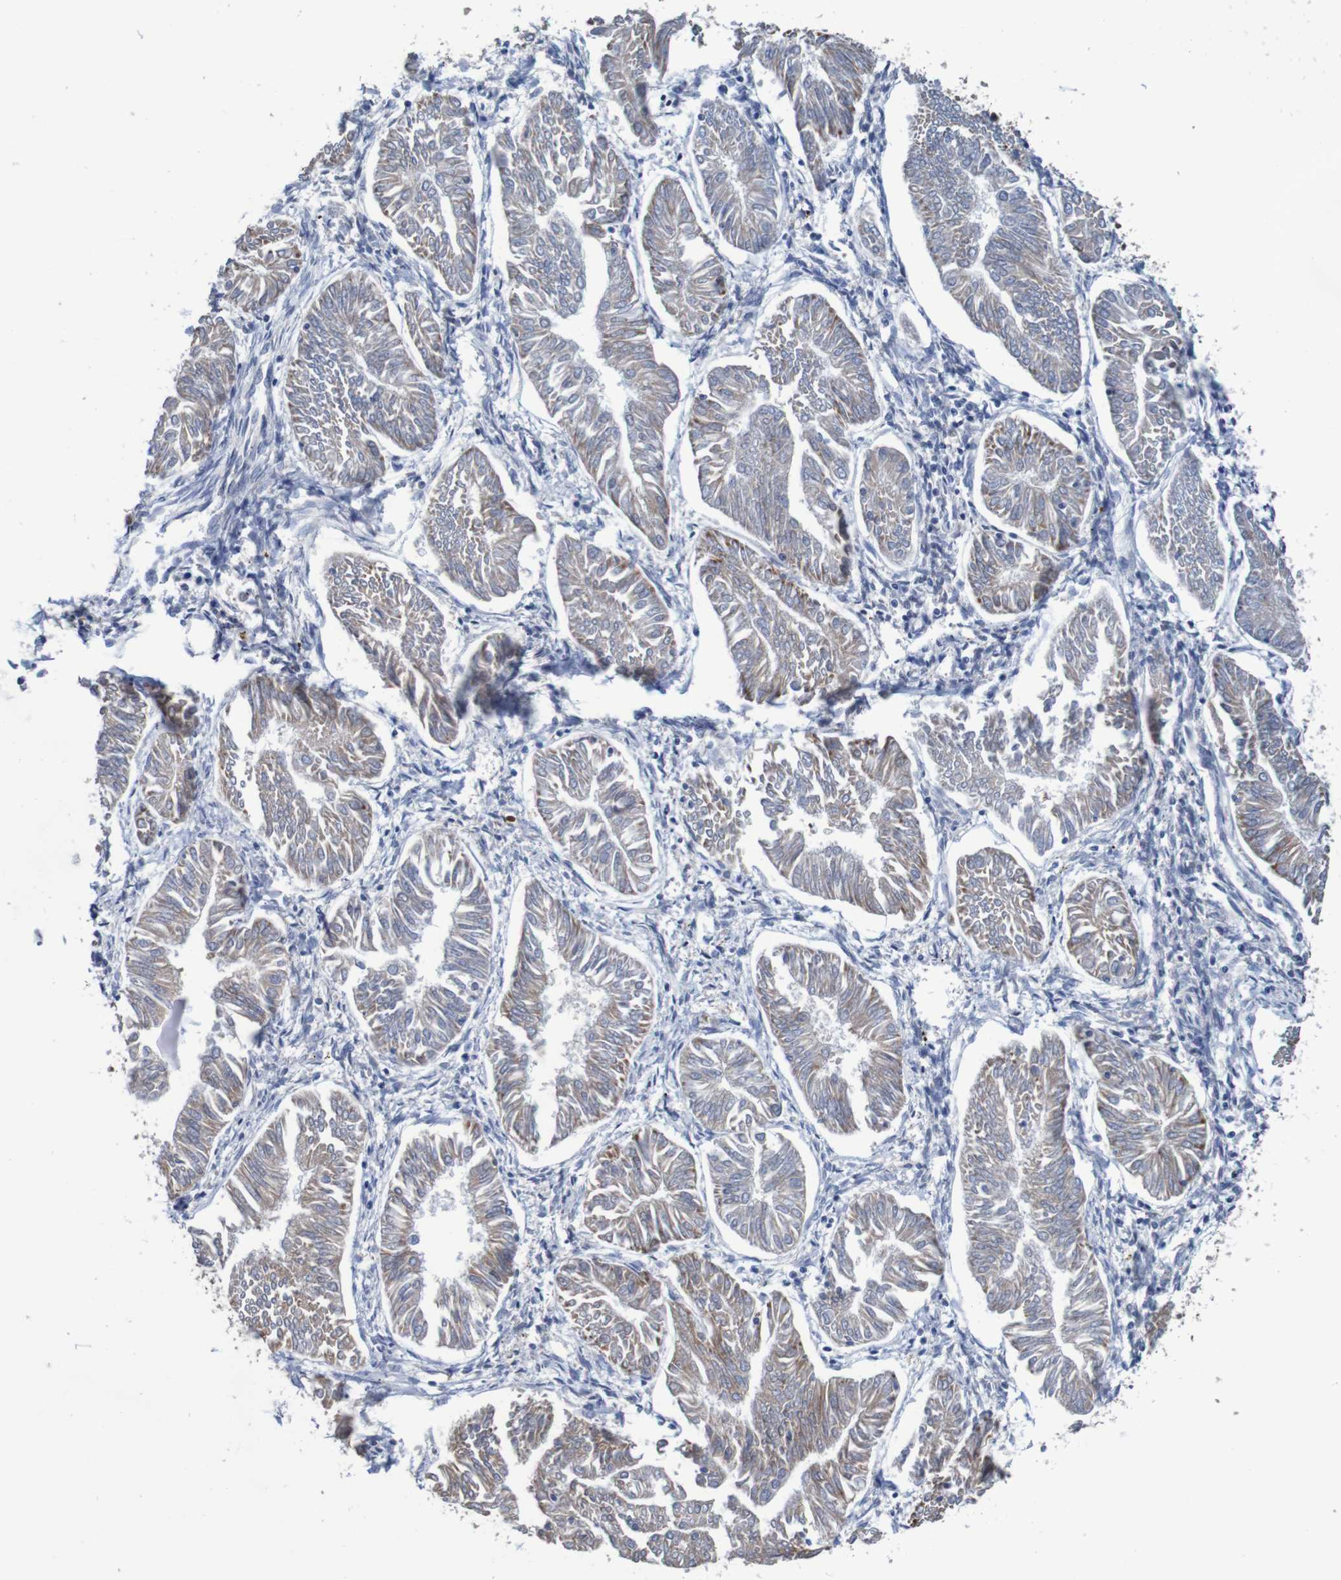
{"staining": {"intensity": "weak", "quantity": "25%-75%", "location": "cytoplasmic/membranous"}, "tissue": "endometrial cancer", "cell_type": "Tumor cells", "image_type": "cancer", "snomed": [{"axis": "morphology", "description": "Adenocarcinoma, NOS"}, {"axis": "topography", "description": "Endometrium"}], "caption": "Adenocarcinoma (endometrial) stained with a brown dye exhibits weak cytoplasmic/membranous positive expression in approximately 25%-75% of tumor cells.", "gene": "FIBP", "patient": {"sex": "female", "age": 53}}